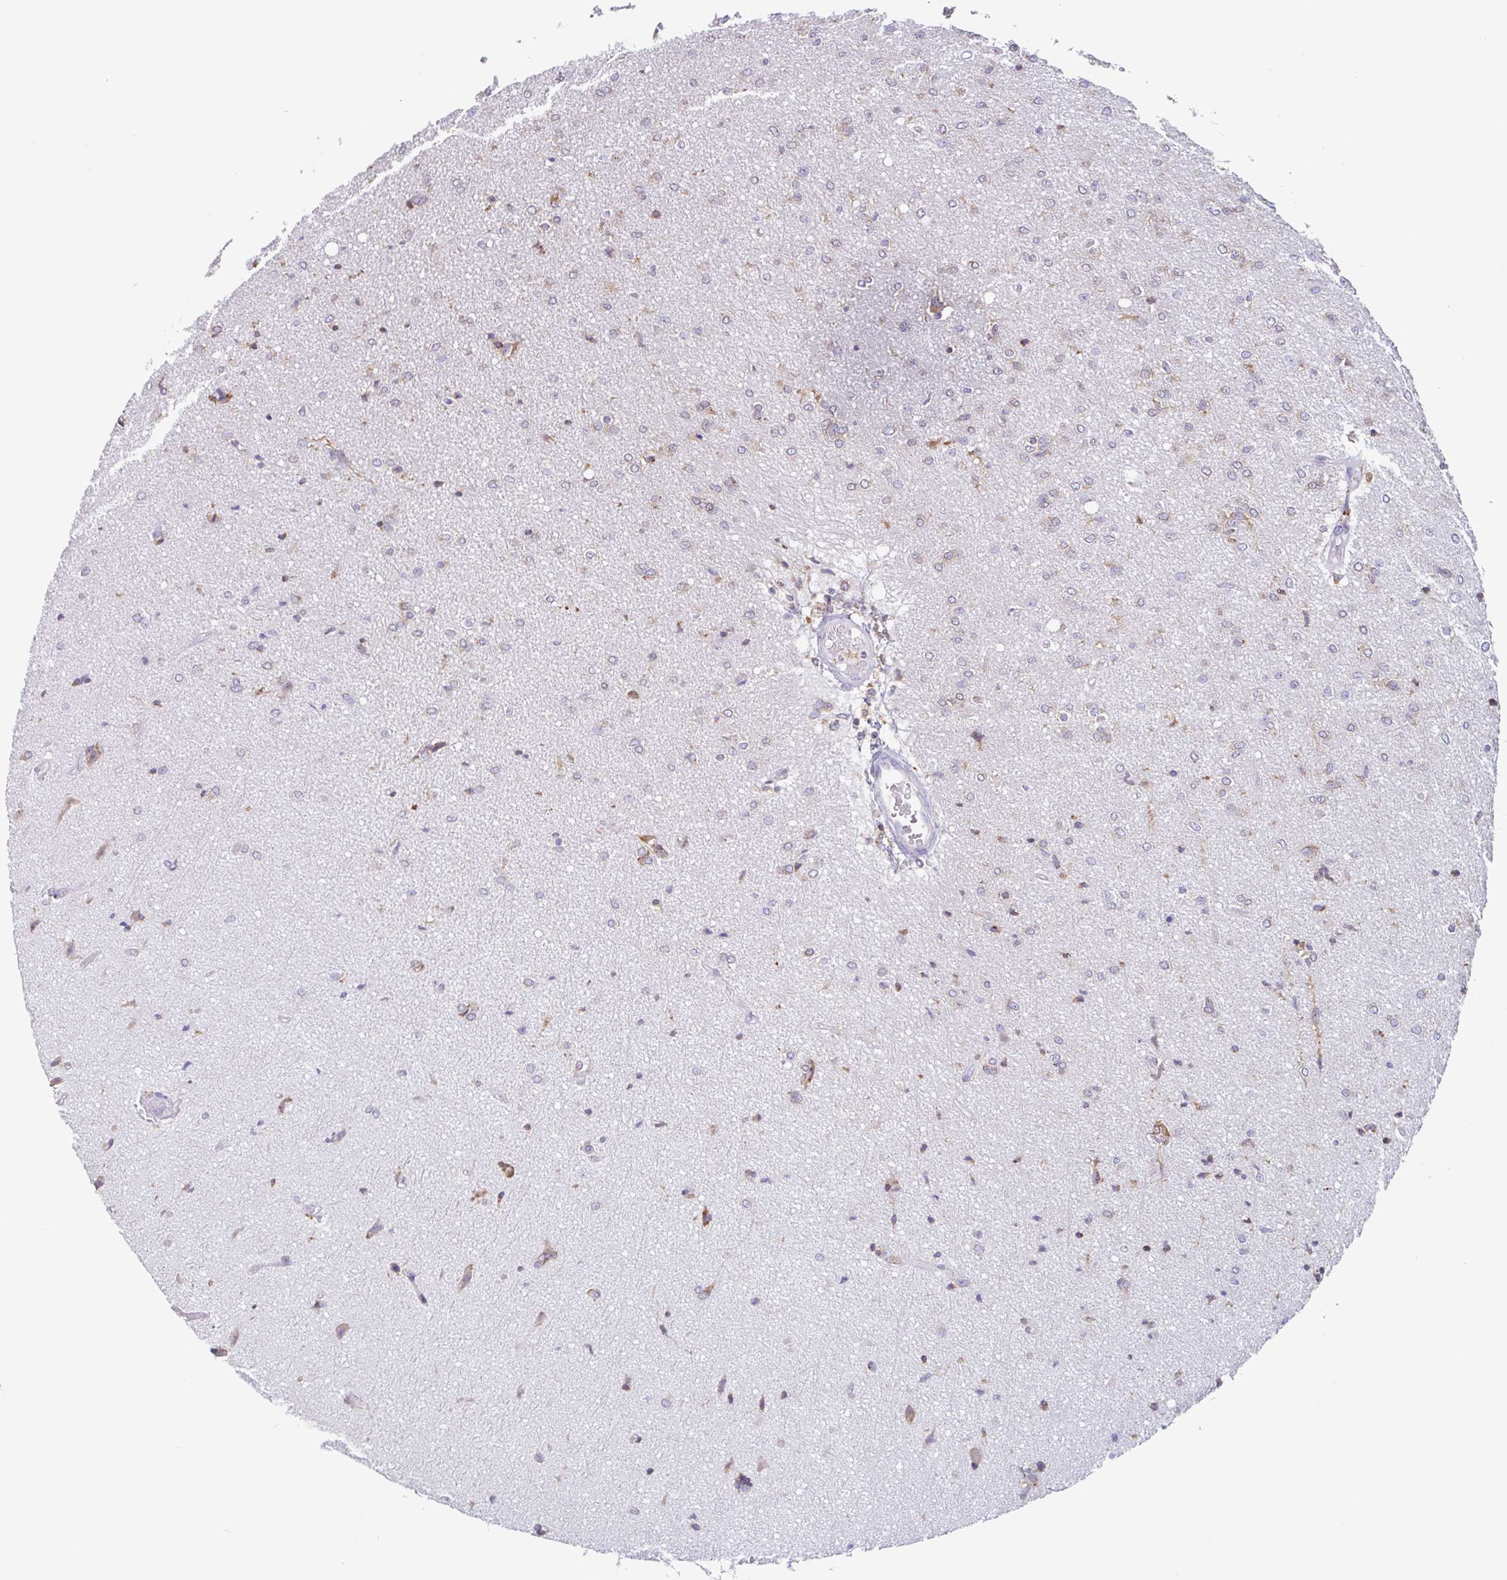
{"staining": {"intensity": "weak", "quantity": "<25%", "location": "cytoplasmic/membranous"}, "tissue": "glioma", "cell_type": "Tumor cells", "image_type": "cancer", "snomed": [{"axis": "morphology", "description": "Glioma, malignant, Low grade"}, {"axis": "topography", "description": "Brain"}], "caption": "Low-grade glioma (malignant) was stained to show a protein in brown. There is no significant positivity in tumor cells. The staining was performed using DAB to visualize the protein expression in brown, while the nuclei were stained in blue with hematoxylin (Magnification: 20x).", "gene": "DOK4", "patient": {"sex": "male", "age": 26}}